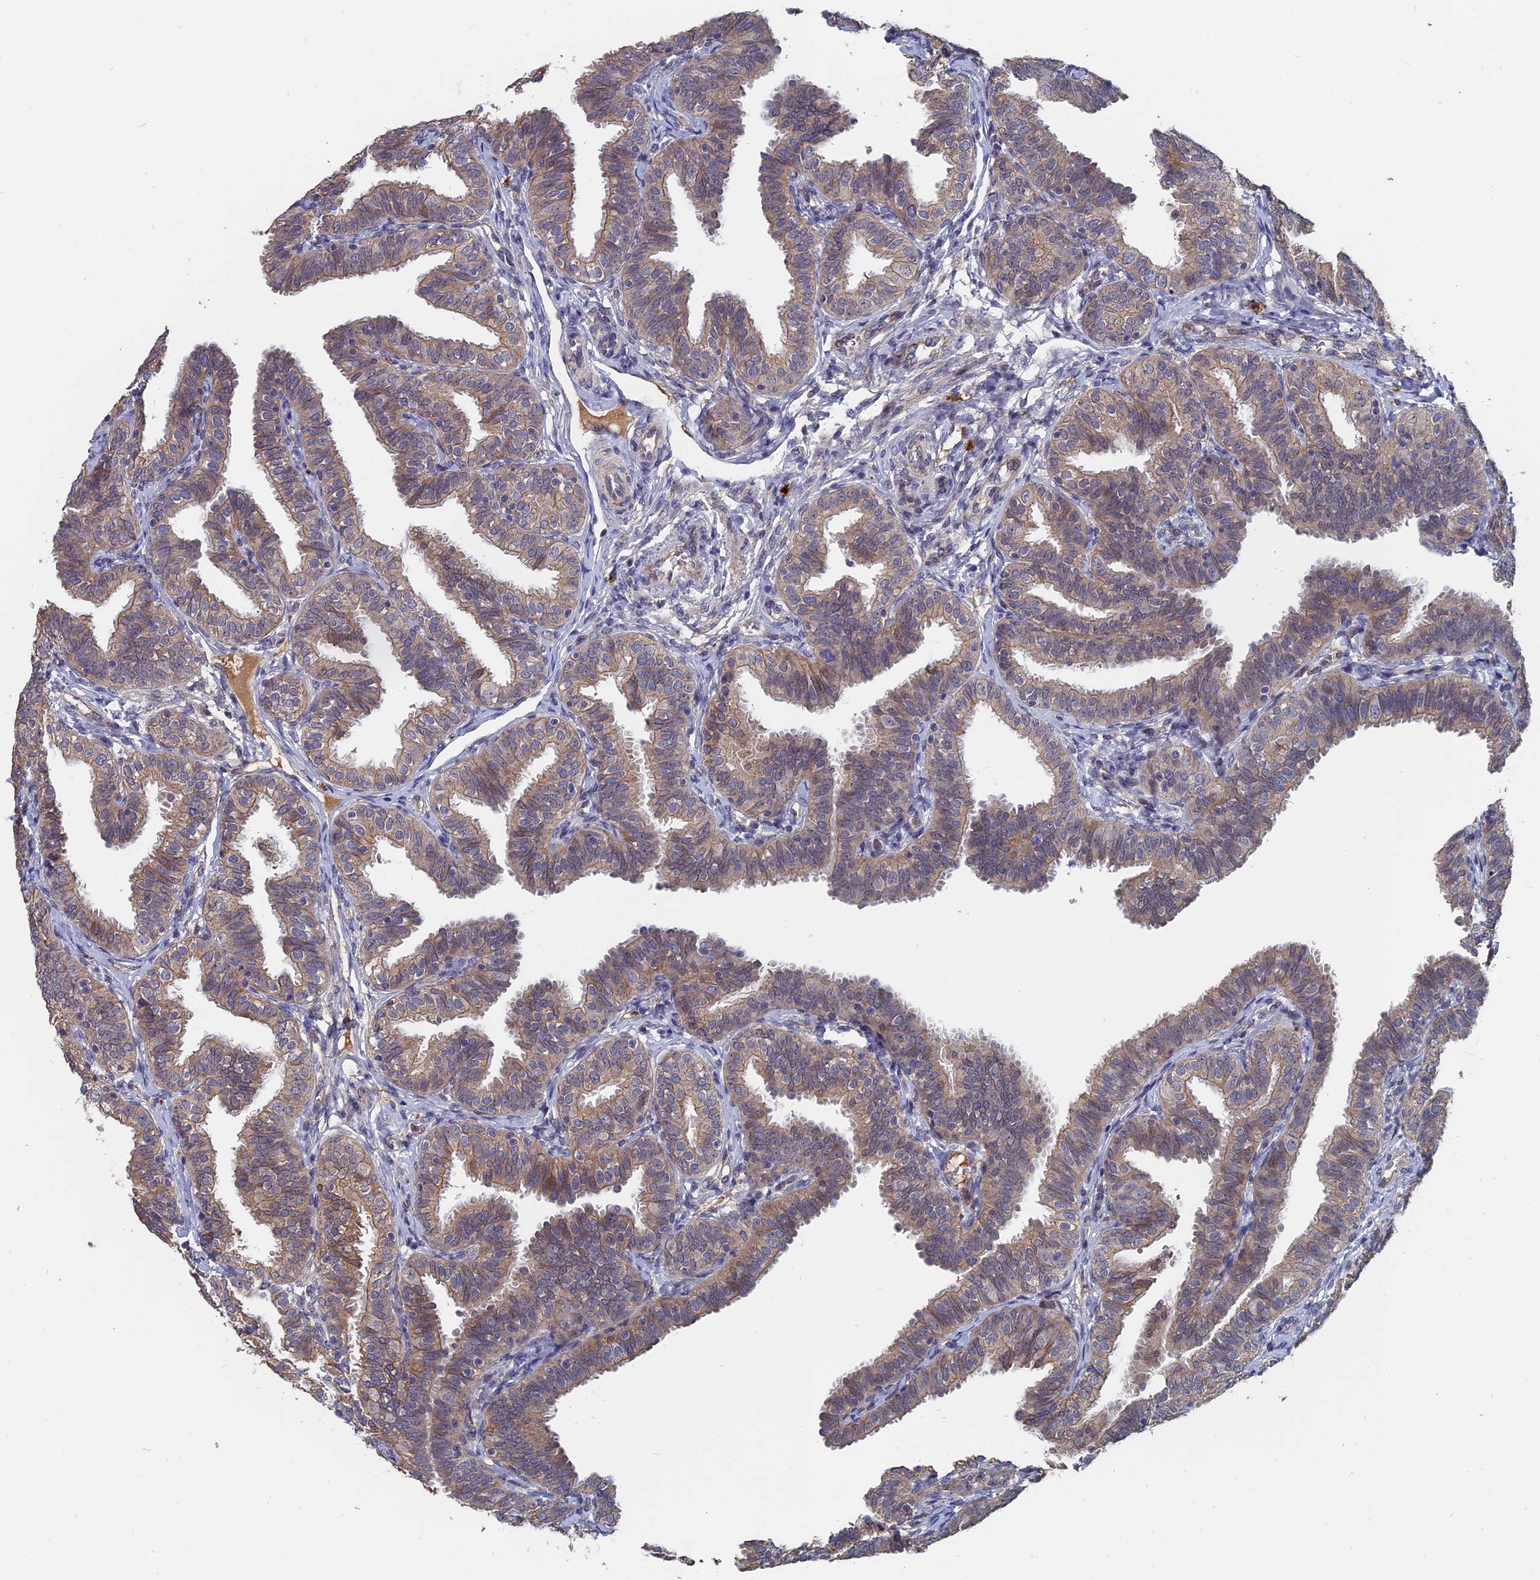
{"staining": {"intensity": "moderate", "quantity": "25%-75%", "location": "cytoplasmic/membranous"}, "tissue": "fallopian tube", "cell_type": "Glandular cells", "image_type": "normal", "snomed": [{"axis": "morphology", "description": "Normal tissue, NOS"}, {"axis": "topography", "description": "Fallopian tube"}], "caption": "Immunohistochemical staining of unremarkable human fallopian tube exhibits moderate cytoplasmic/membranous protein staining in approximately 25%-75% of glandular cells. (DAB = brown stain, brightfield microscopy at high magnification).", "gene": "SLC33A1", "patient": {"sex": "female", "age": 35}}